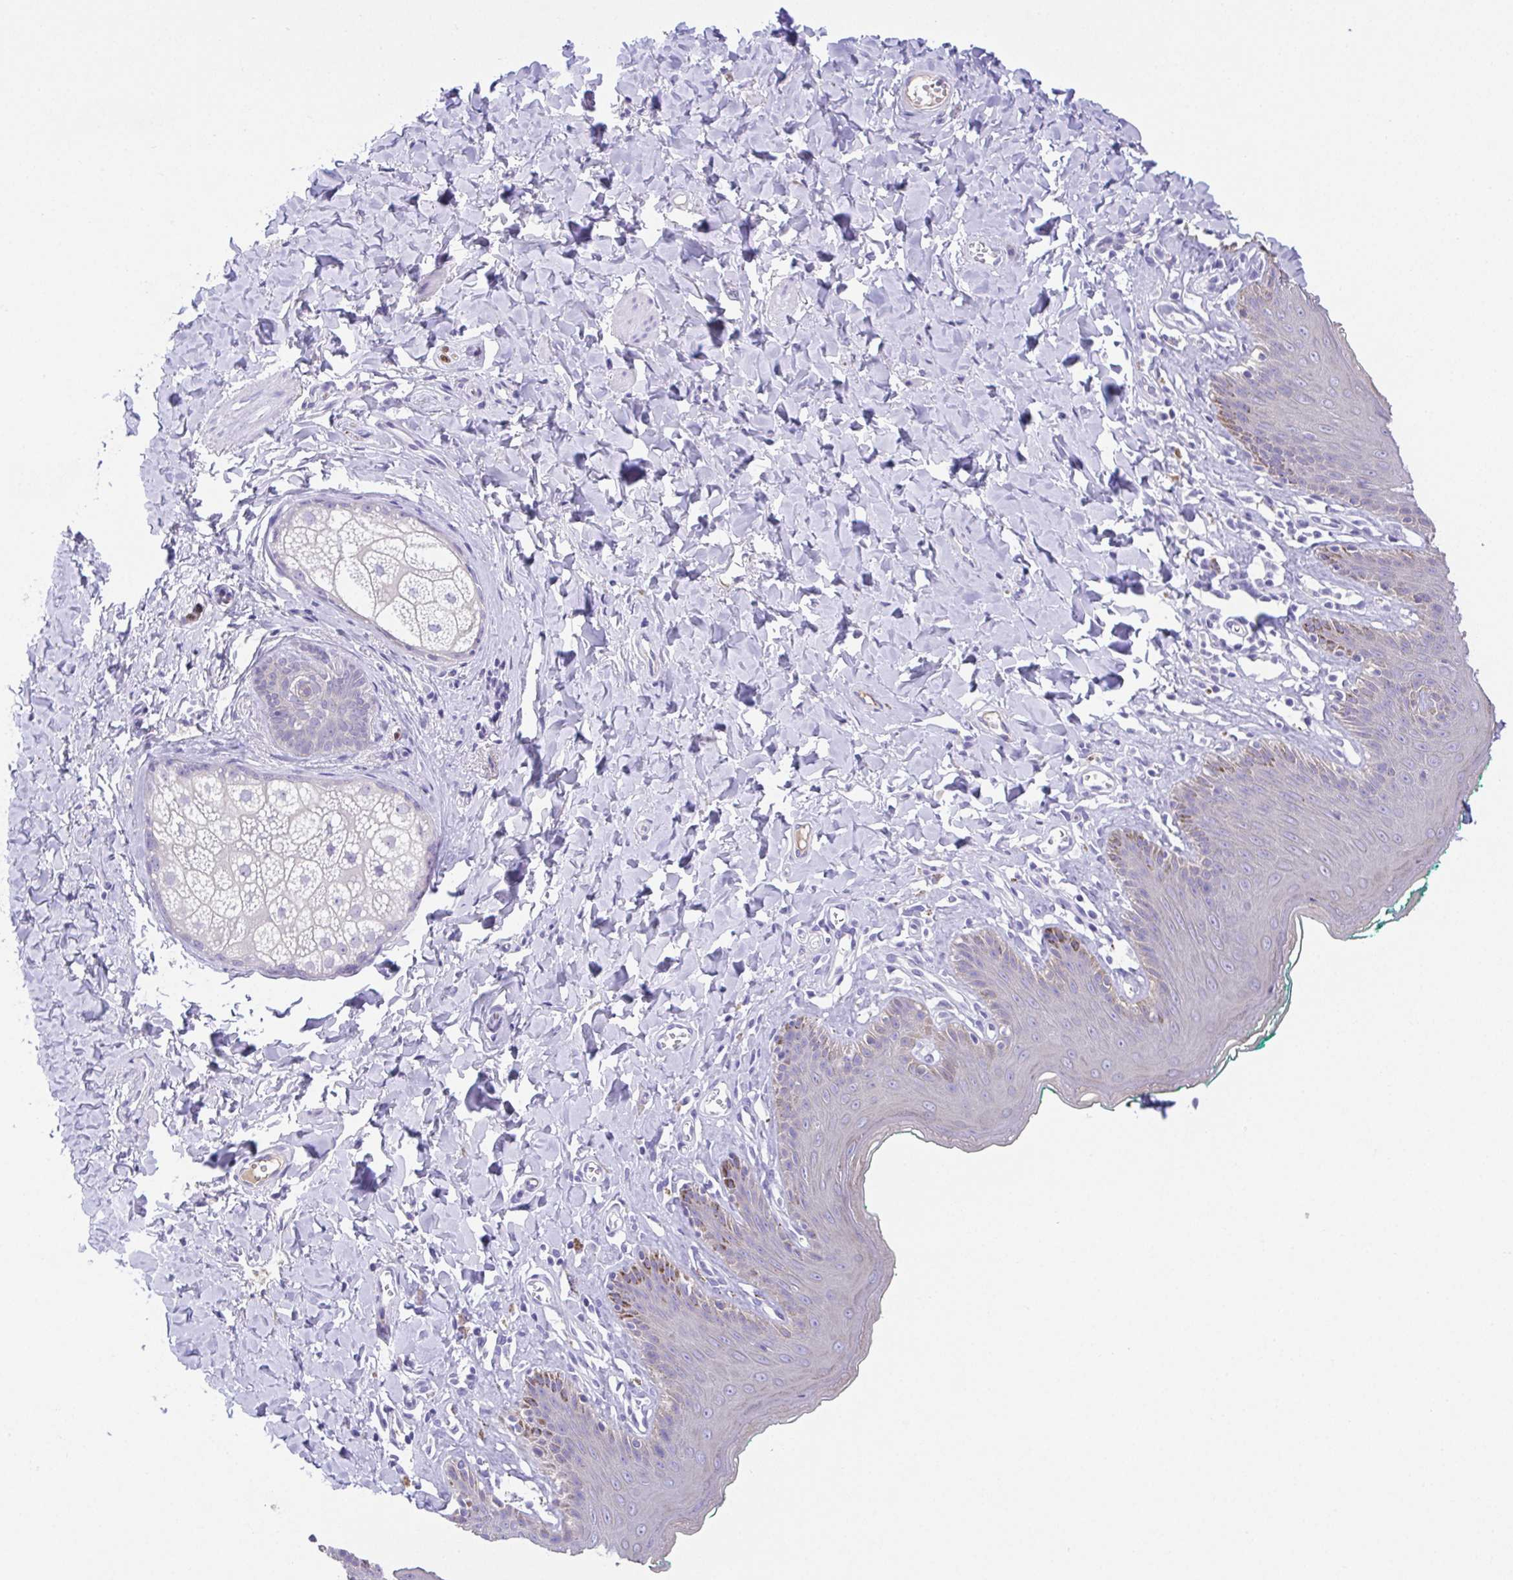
{"staining": {"intensity": "negative", "quantity": "none", "location": "none"}, "tissue": "skin", "cell_type": "Epidermal cells", "image_type": "normal", "snomed": [{"axis": "morphology", "description": "Normal tissue, NOS"}, {"axis": "topography", "description": "Vulva"}, {"axis": "topography", "description": "Peripheral nerve tissue"}], "caption": "Skin stained for a protein using immunohistochemistry displays no staining epidermal cells.", "gene": "SPATA4", "patient": {"sex": "female", "age": 66}}